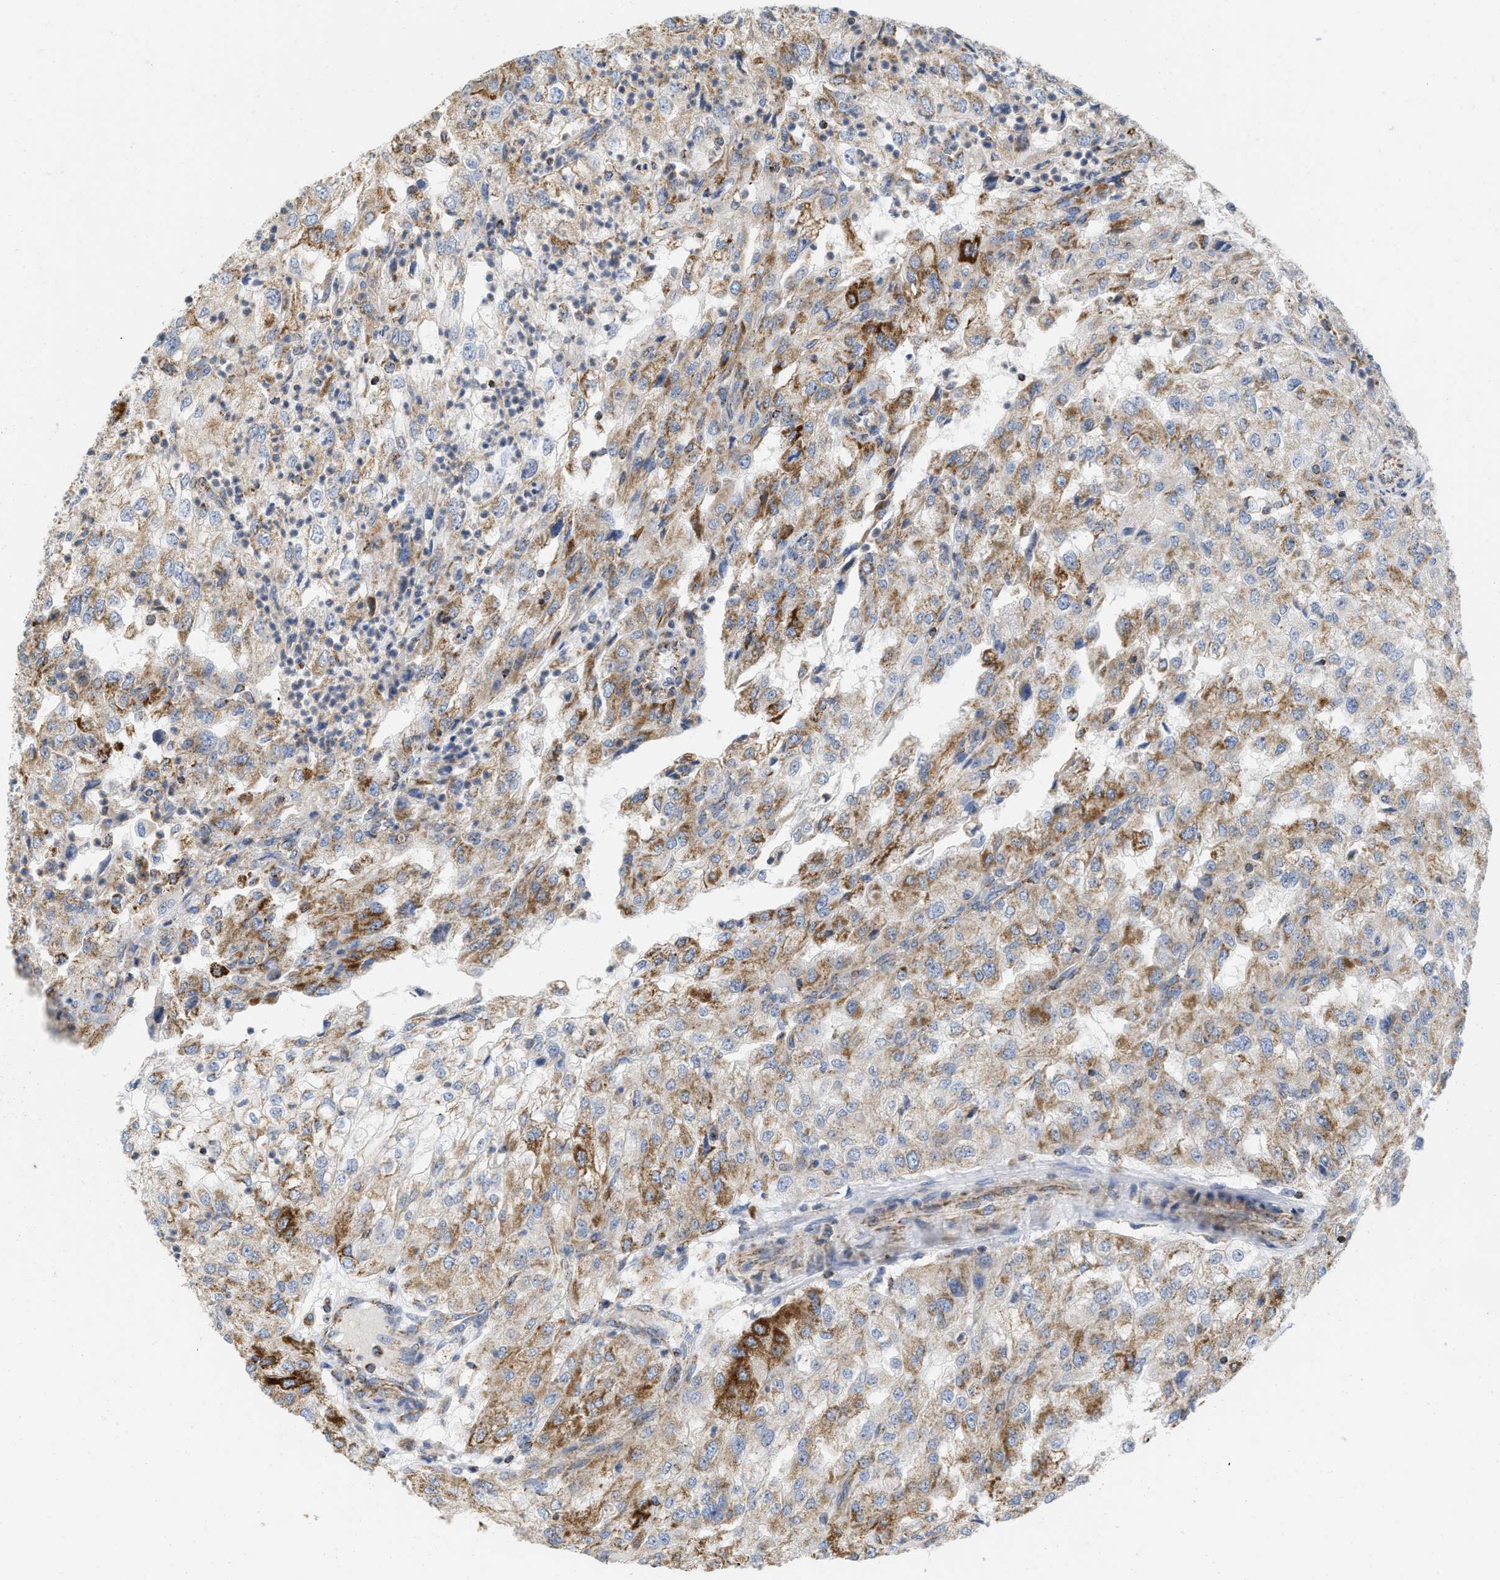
{"staining": {"intensity": "moderate", "quantity": ">75%", "location": "cytoplasmic/membranous"}, "tissue": "renal cancer", "cell_type": "Tumor cells", "image_type": "cancer", "snomed": [{"axis": "morphology", "description": "Adenocarcinoma, NOS"}, {"axis": "topography", "description": "Kidney"}], "caption": "DAB (3,3'-diaminobenzidine) immunohistochemical staining of renal adenocarcinoma reveals moderate cytoplasmic/membranous protein expression in approximately >75% of tumor cells. The staining was performed using DAB to visualize the protein expression in brown, while the nuclei were stained in blue with hematoxylin (Magnification: 20x).", "gene": "GRB10", "patient": {"sex": "female", "age": 54}}